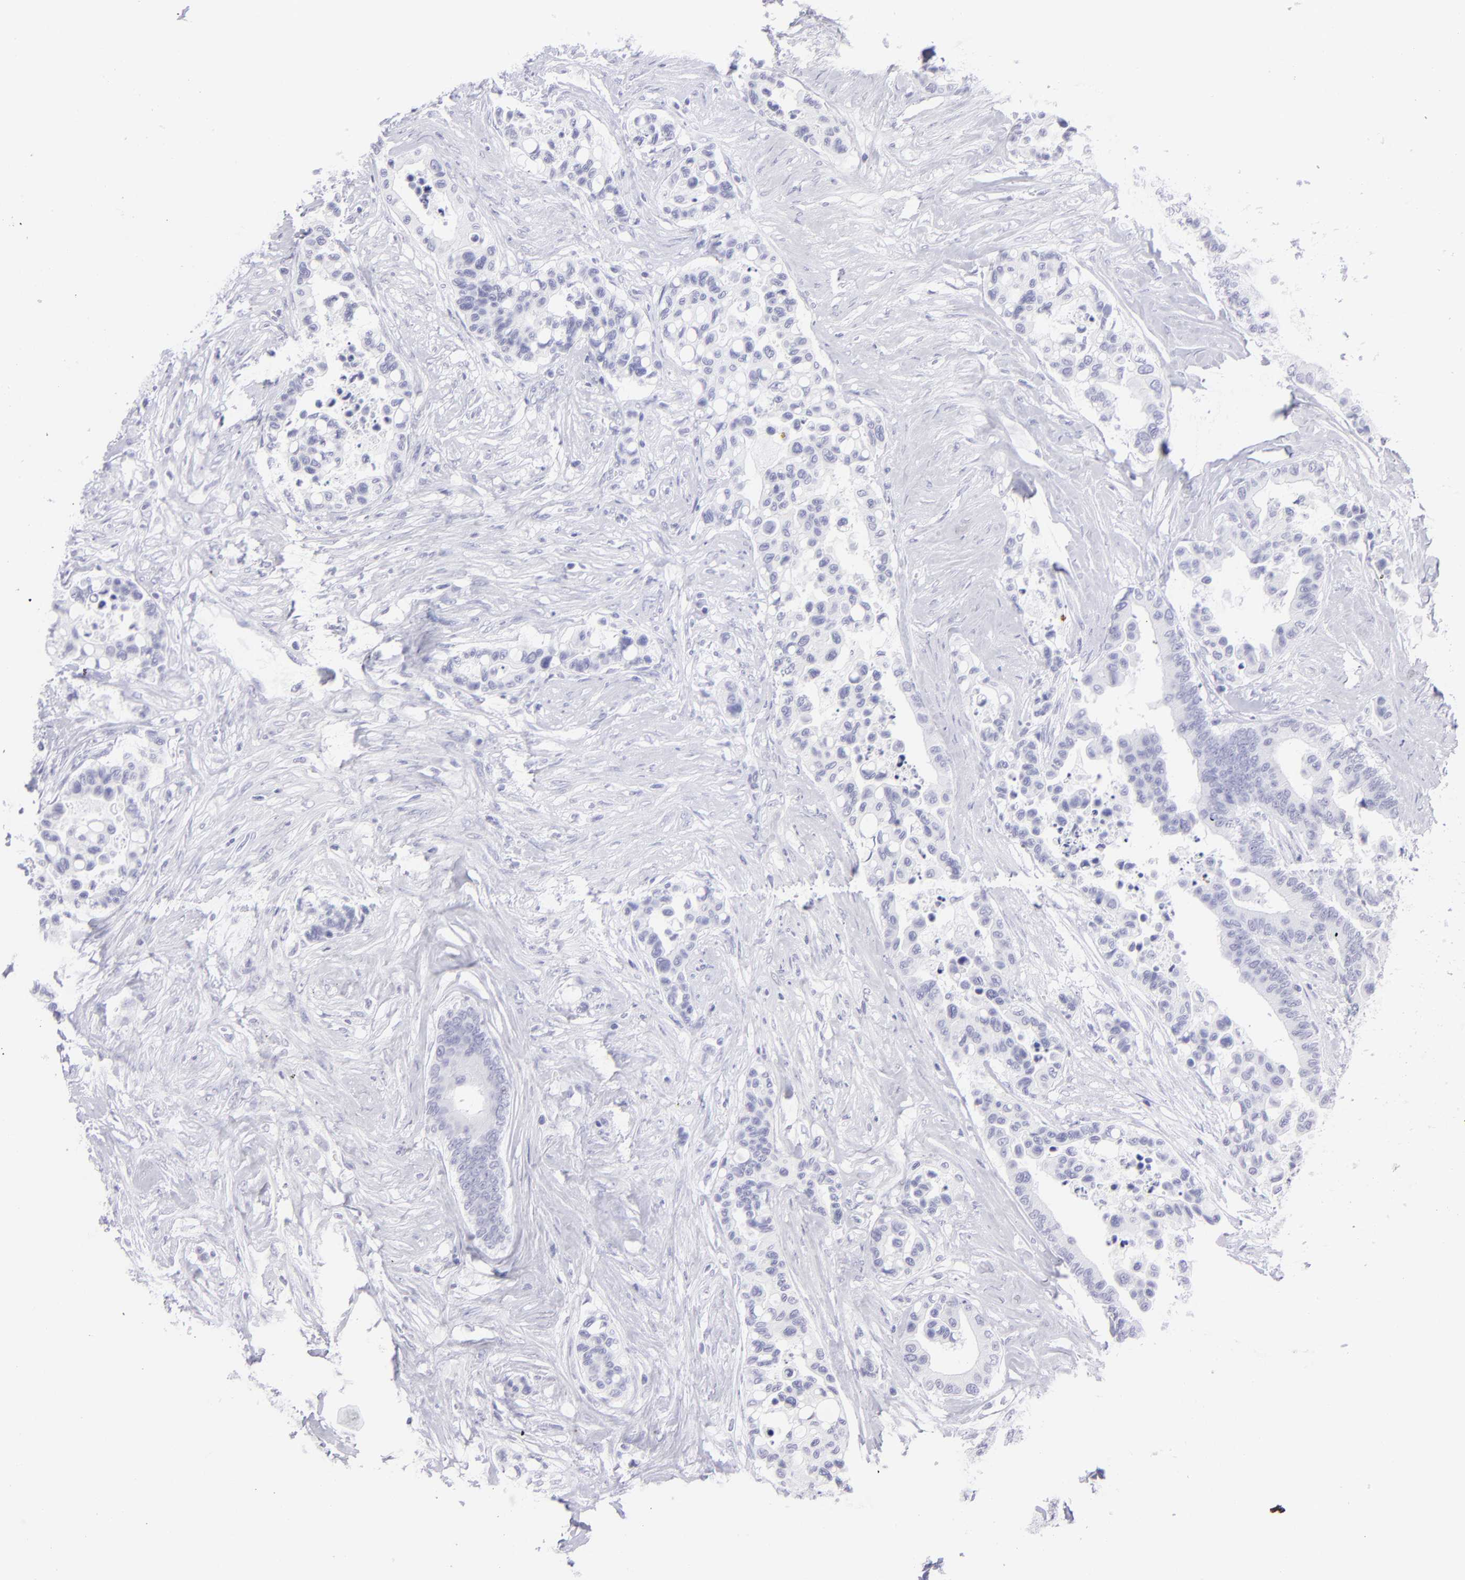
{"staining": {"intensity": "negative", "quantity": "none", "location": "none"}, "tissue": "colorectal cancer", "cell_type": "Tumor cells", "image_type": "cancer", "snomed": [{"axis": "morphology", "description": "Adenocarcinoma, NOS"}, {"axis": "topography", "description": "Colon"}], "caption": "This is an immunohistochemistry (IHC) histopathology image of human adenocarcinoma (colorectal). There is no positivity in tumor cells.", "gene": "SLC1A3", "patient": {"sex": "male", "age": 82}}